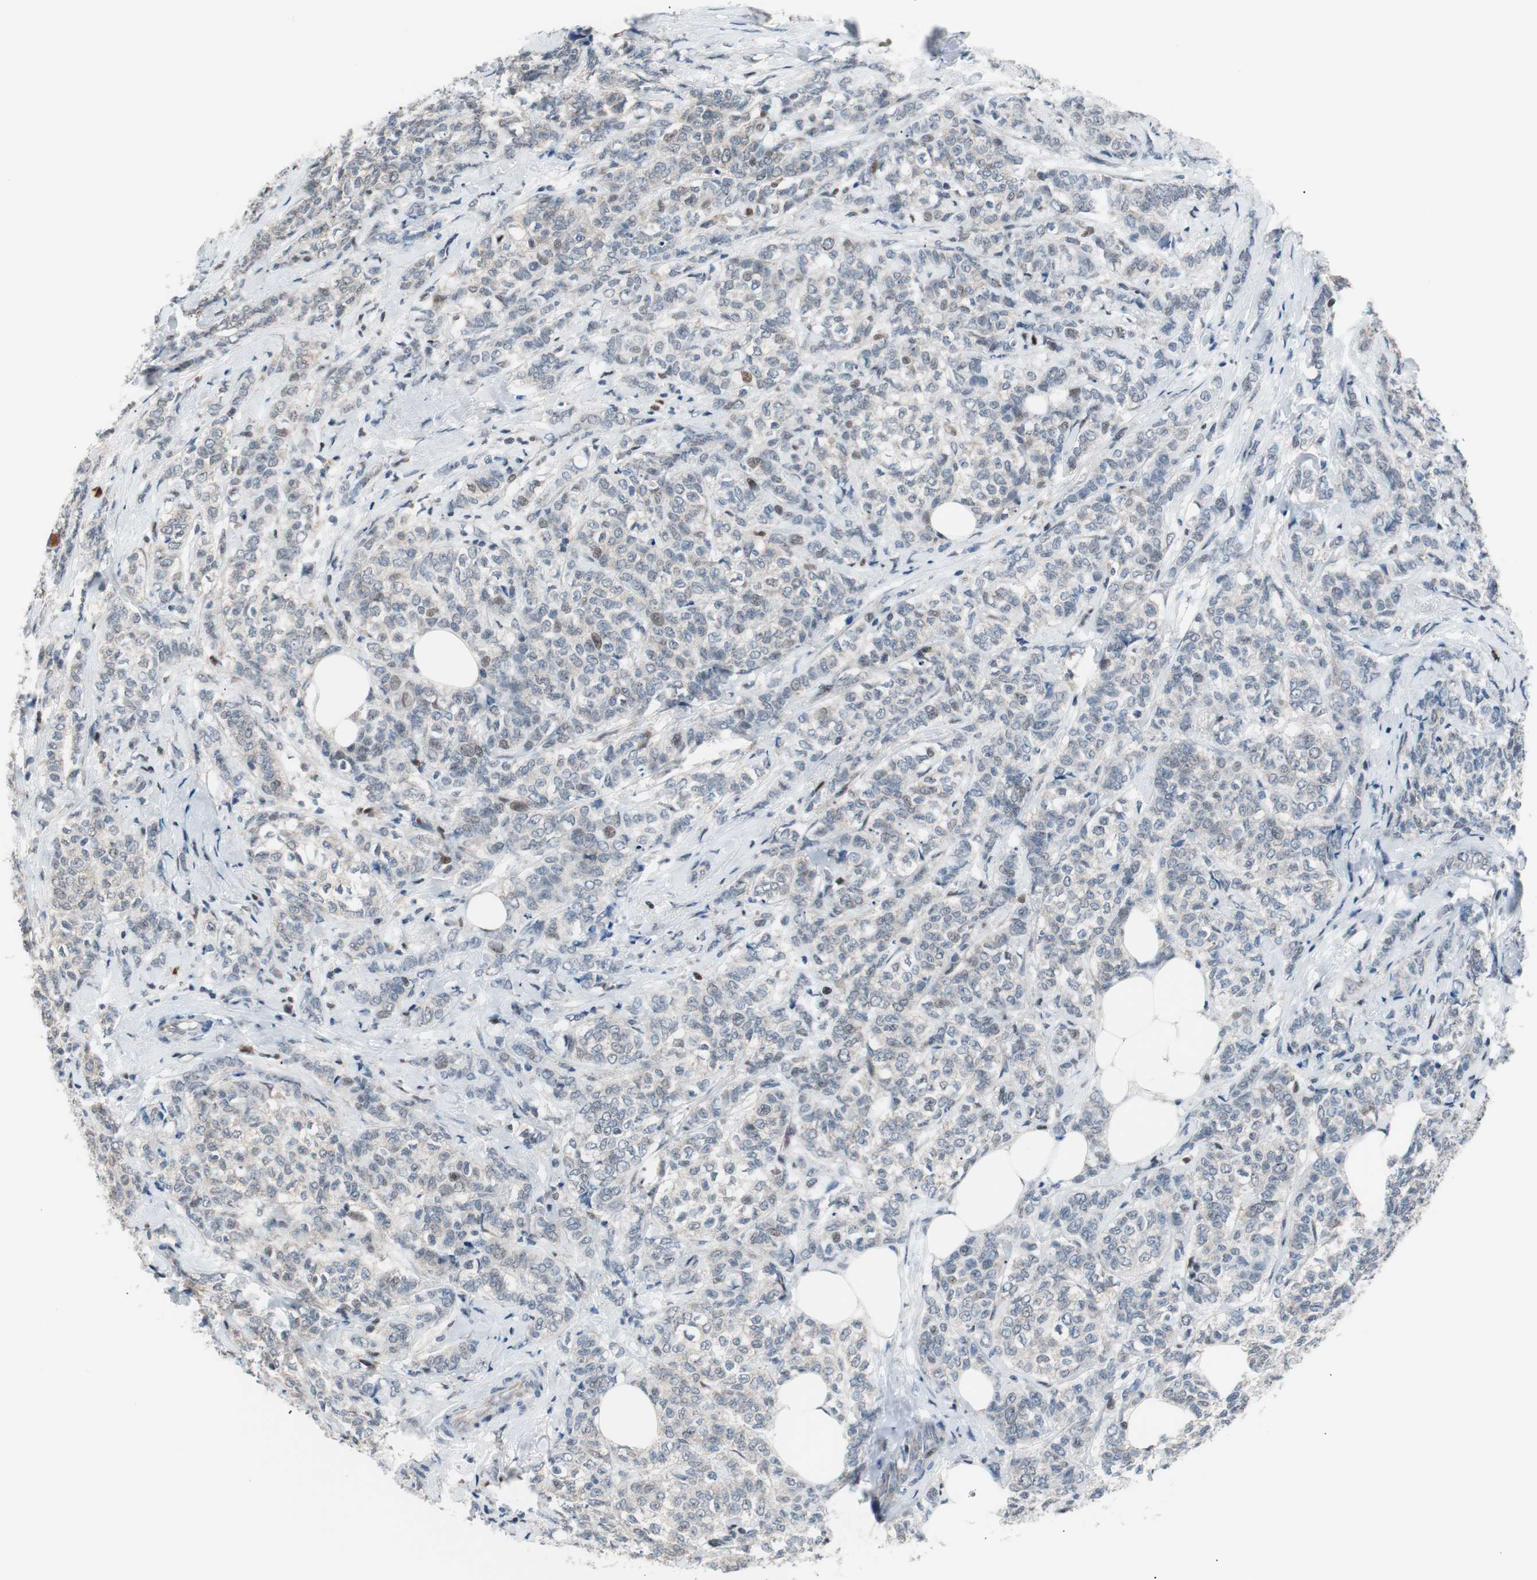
{"staining": {"intensity": "negative", "quantity": "none", "location": "none"}, "tissue": "breast cancer", "cell_type": "Tumor cells", "image_type": "cancer", "snomed": [{"axis": "morphology", "description": "Lobular carcinoma"}, {"axis": "topography", "description": "Breast"}], "caption": "This is an immunohistochemistry (IHC) photomicrograph of human breast cancer (lobular carcinoma). There is no expression in tumor cells.", "gene": "POLH", "patient": {"sex": "female", "age": 60}}